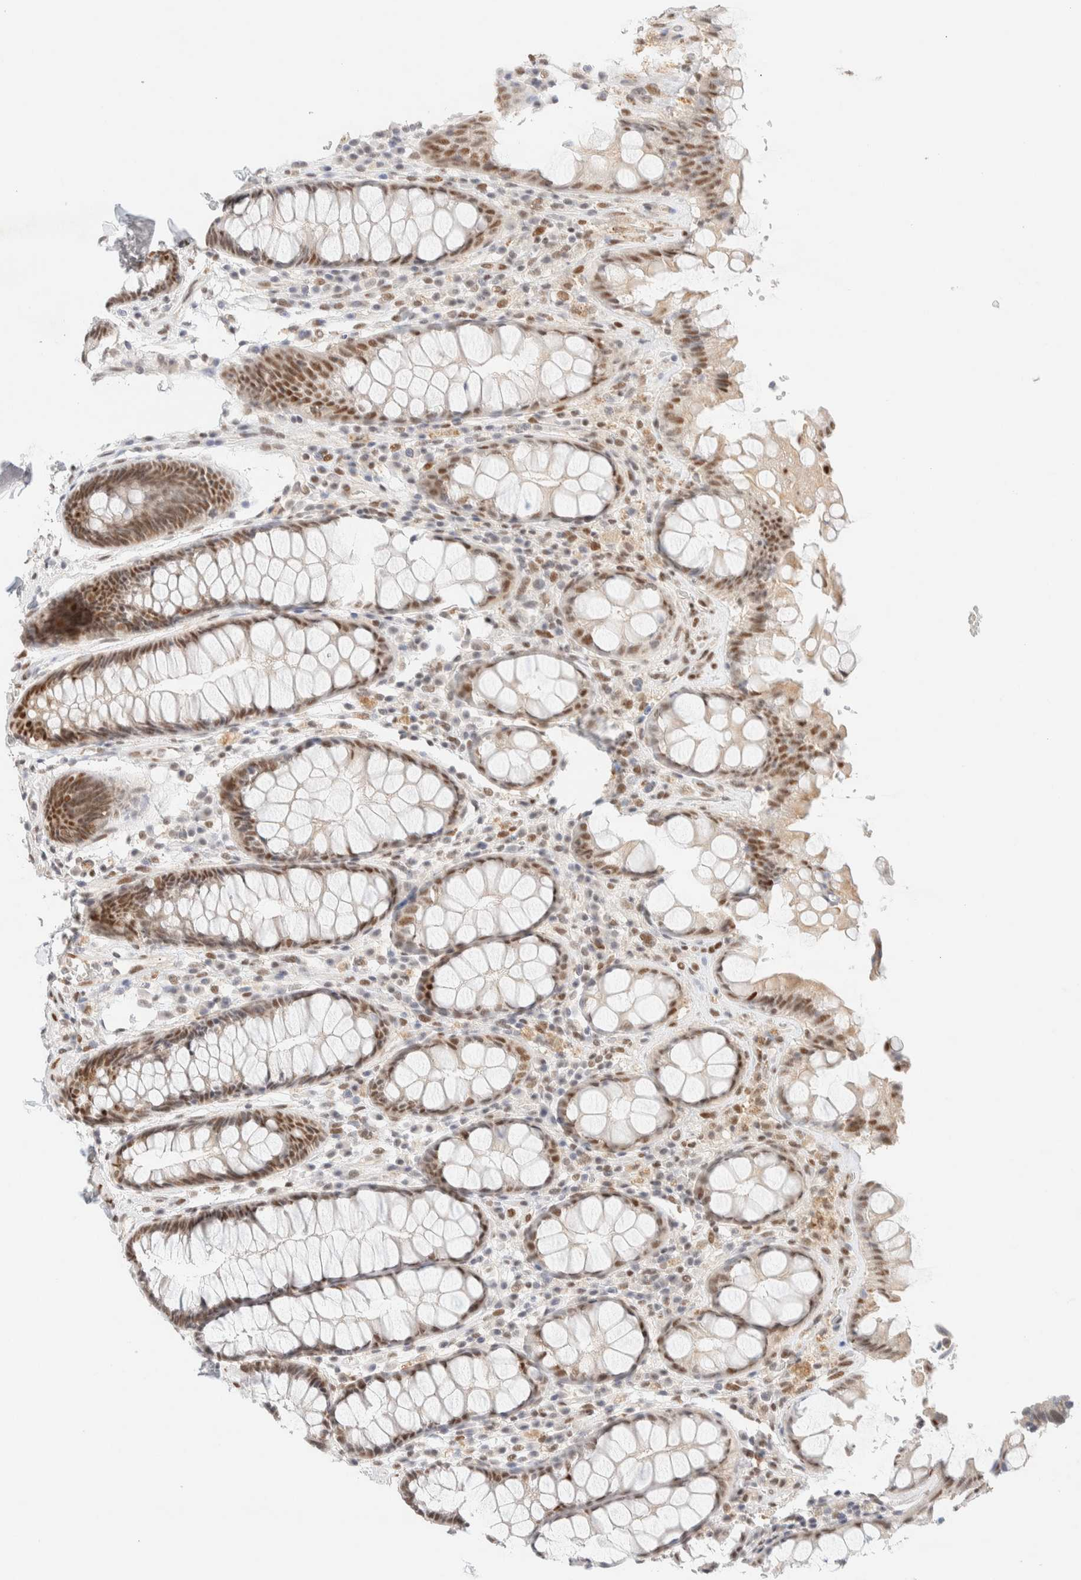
{"staining": {"intensity": "moderate", "quantity": ">75%", "location": "nuclear"}, "tissue": "rectum", "cell_type": "Glandular cells", "image_type": "normal", "snomed": [{"axis": "morphology", "description": "Normal tissue, NOS"}, {"axis": "topography", "description": "Rectum"}], "caption": "Brown immunohistochemical staining in benign rectum displays moderate nuclear positivity in approximately >75% of glandular cells. (Brightfield microscopy of DAB IHC at high magnification).", "gene": "PYGO2", "patient": {"sex": "male", "age": 64}}